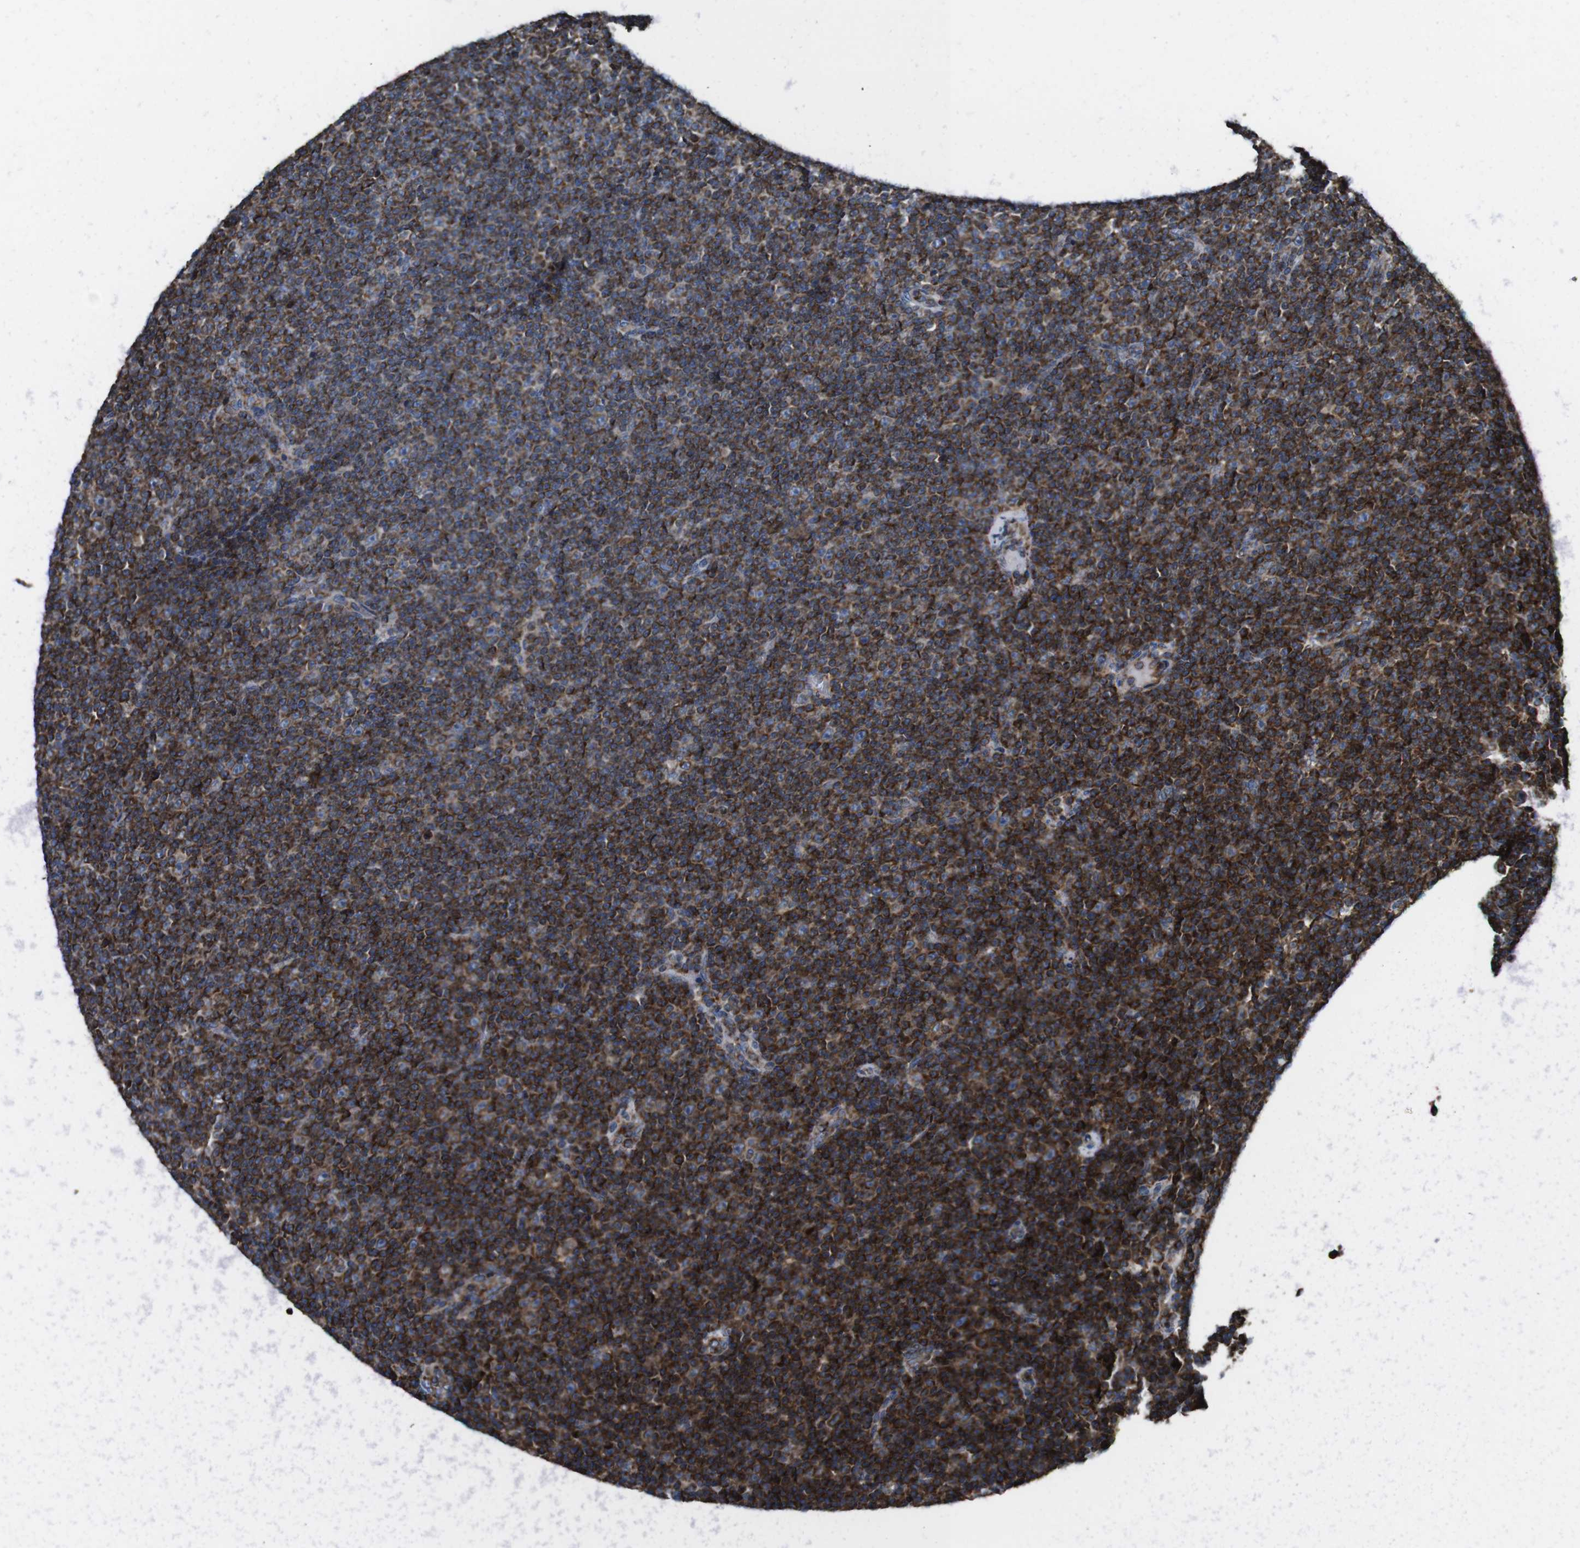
{"staining": {"intensity": "weak", "quantity": "25%-75%", "location": "cytoplasmic/membranous"}, "tissue": "lymphoma", "cell_type": "Tumor cells", "image_type": "cancer", "snomed": [{"axis": "morphology", "description": "Malignant lymphoma, non-Hodgkin's type, Low grade"}, {"axis": "topography", "description": "Lymph node"}], "caption": "High-power microscopy captured an immunohistochemistry (IHC) image of lymphoma, revealing weak cytoplasmic/membranous expression in approximately 25%-75% of tumor cells.", "gene": "HK1", "patient": {"sex": "female", "age": 67}}